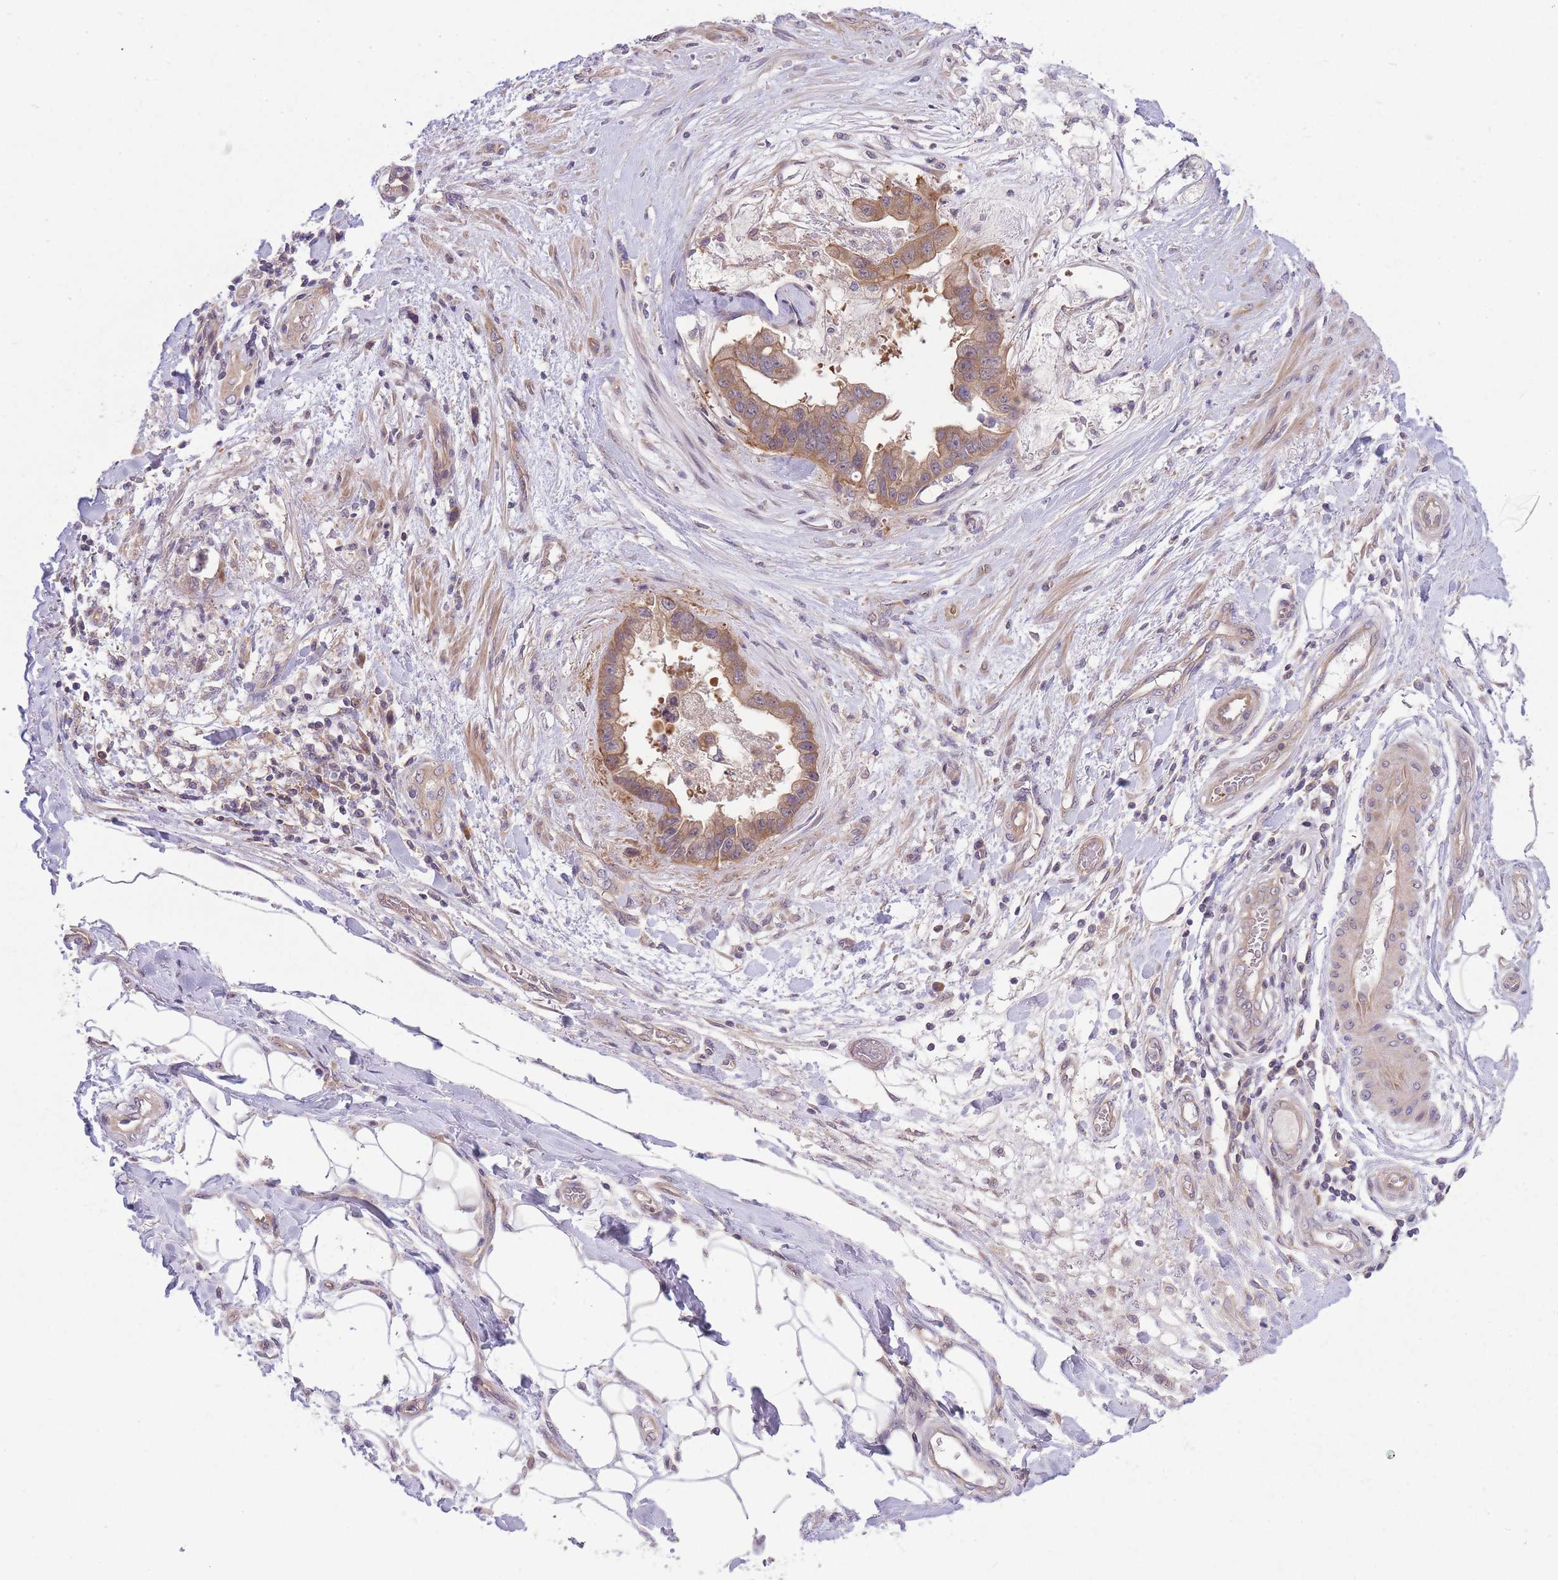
{"staining": {"intensity": "moderate", "quantity": ">75%", "location": "cytoplasmic/membranous"}, "tissue": "stomach cancer", "cell_type": "Tumor cells", "image_type": "cancer", "snomed": [{"axis": "morphology", "description": "Adenocarcinoma, NOS"}, {"axis": "topography", "description": "Stomach"}], "caption": "This is an image of immunohistochemistry staining of stomach cancer (adenocarcinoma), which shows moderate positivity in the cytoplasmic/membranous of tumor cells.", "gene": "PFDN6", "patient": {"sex": "male", "age": 62}}